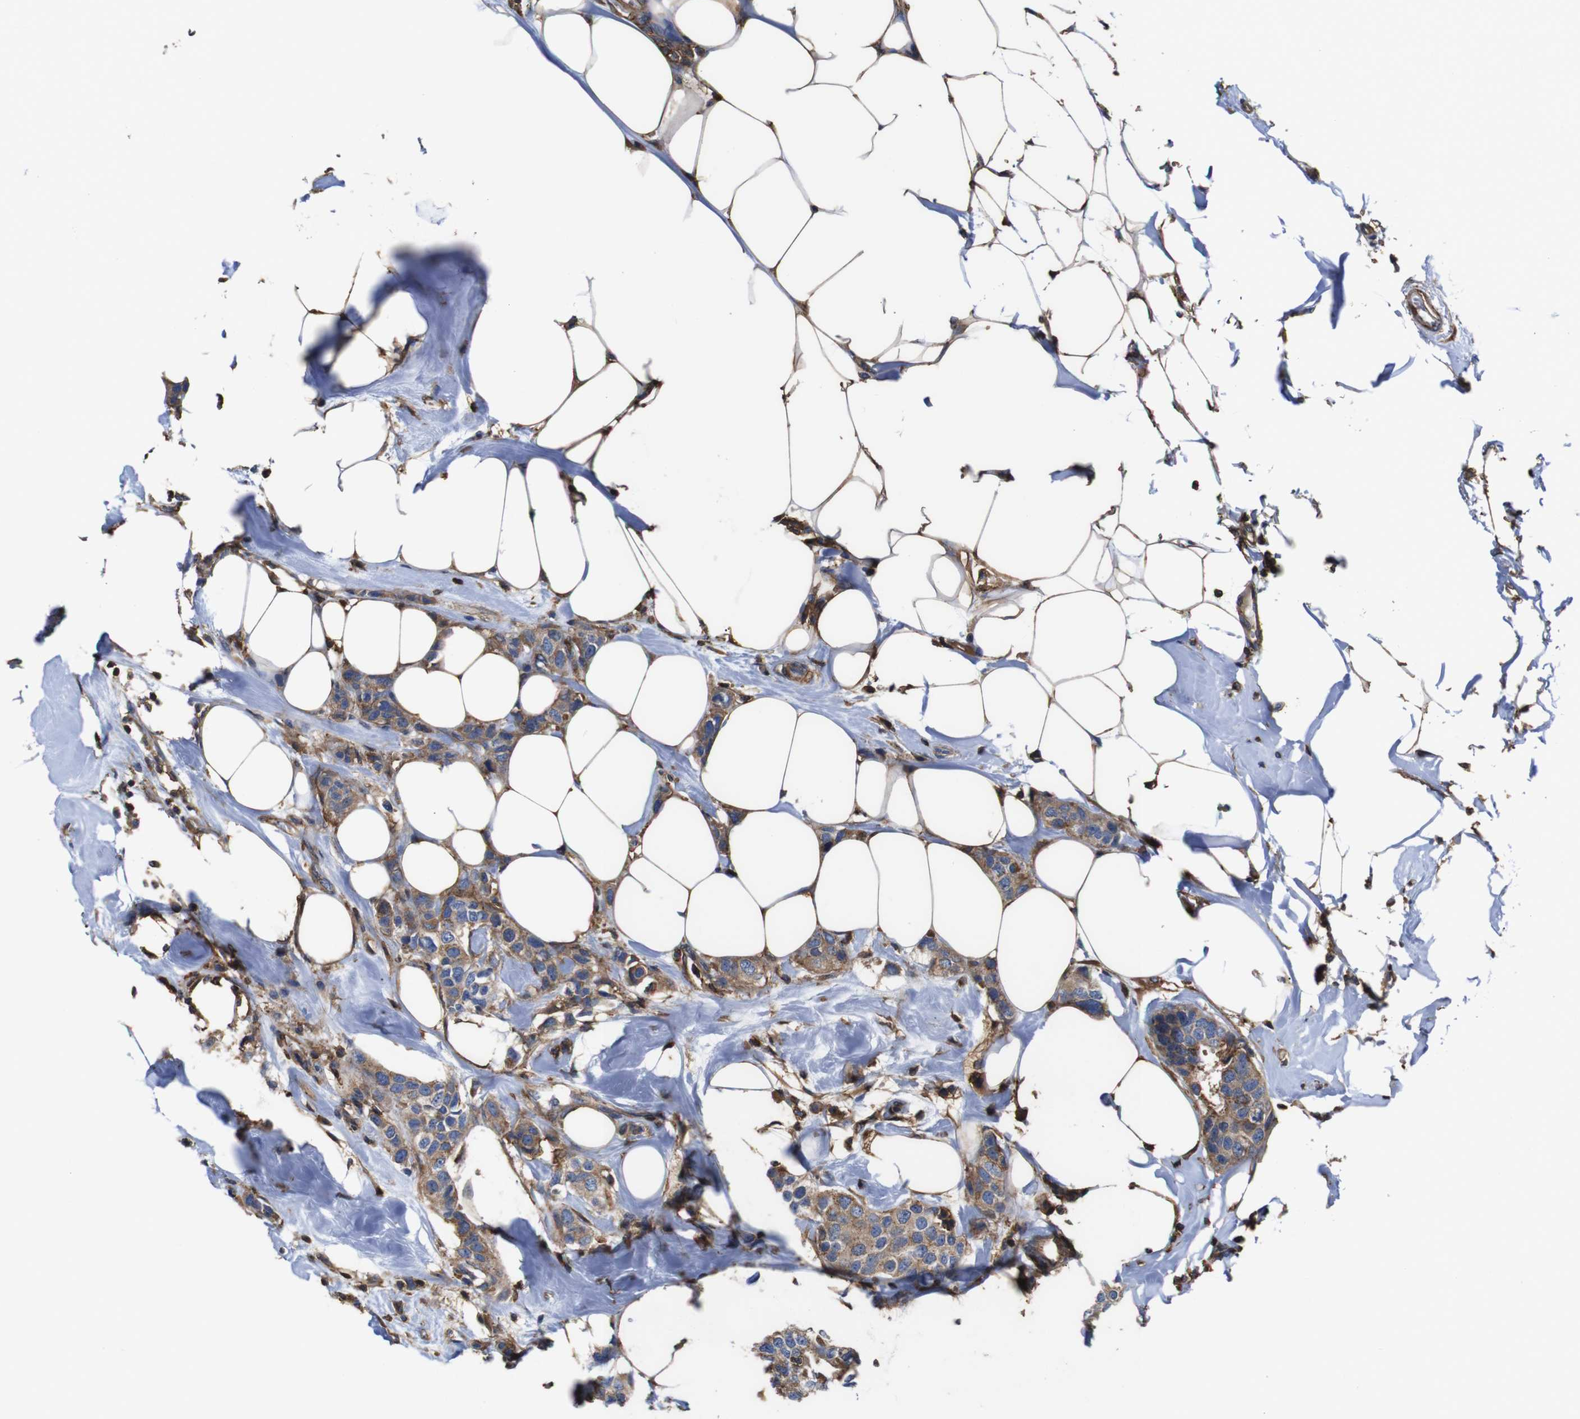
{"staining": {"intensity": "moderate", "quantity": ">75%", "location": "cytoplasmic/membranous"}, "tissue": "breast cancer", "cell_type": "Tumor cells", "image_type": "cancer", "snomed": [{"axis": "morphology", "description": "Normal tissue, NOS"}, {"axis": "morphology", "description": "Duct carcinoma"}, {"axis": "topography", "description": "Breast"}], "caption": "Breast infiltrating ductal carcinoma tissue shows moderate cytoplasmic/membranous positivity in approximately >75% of tumor cells", "gene": "PI4KA", "patient": {"sex": "female", "age": 50}}